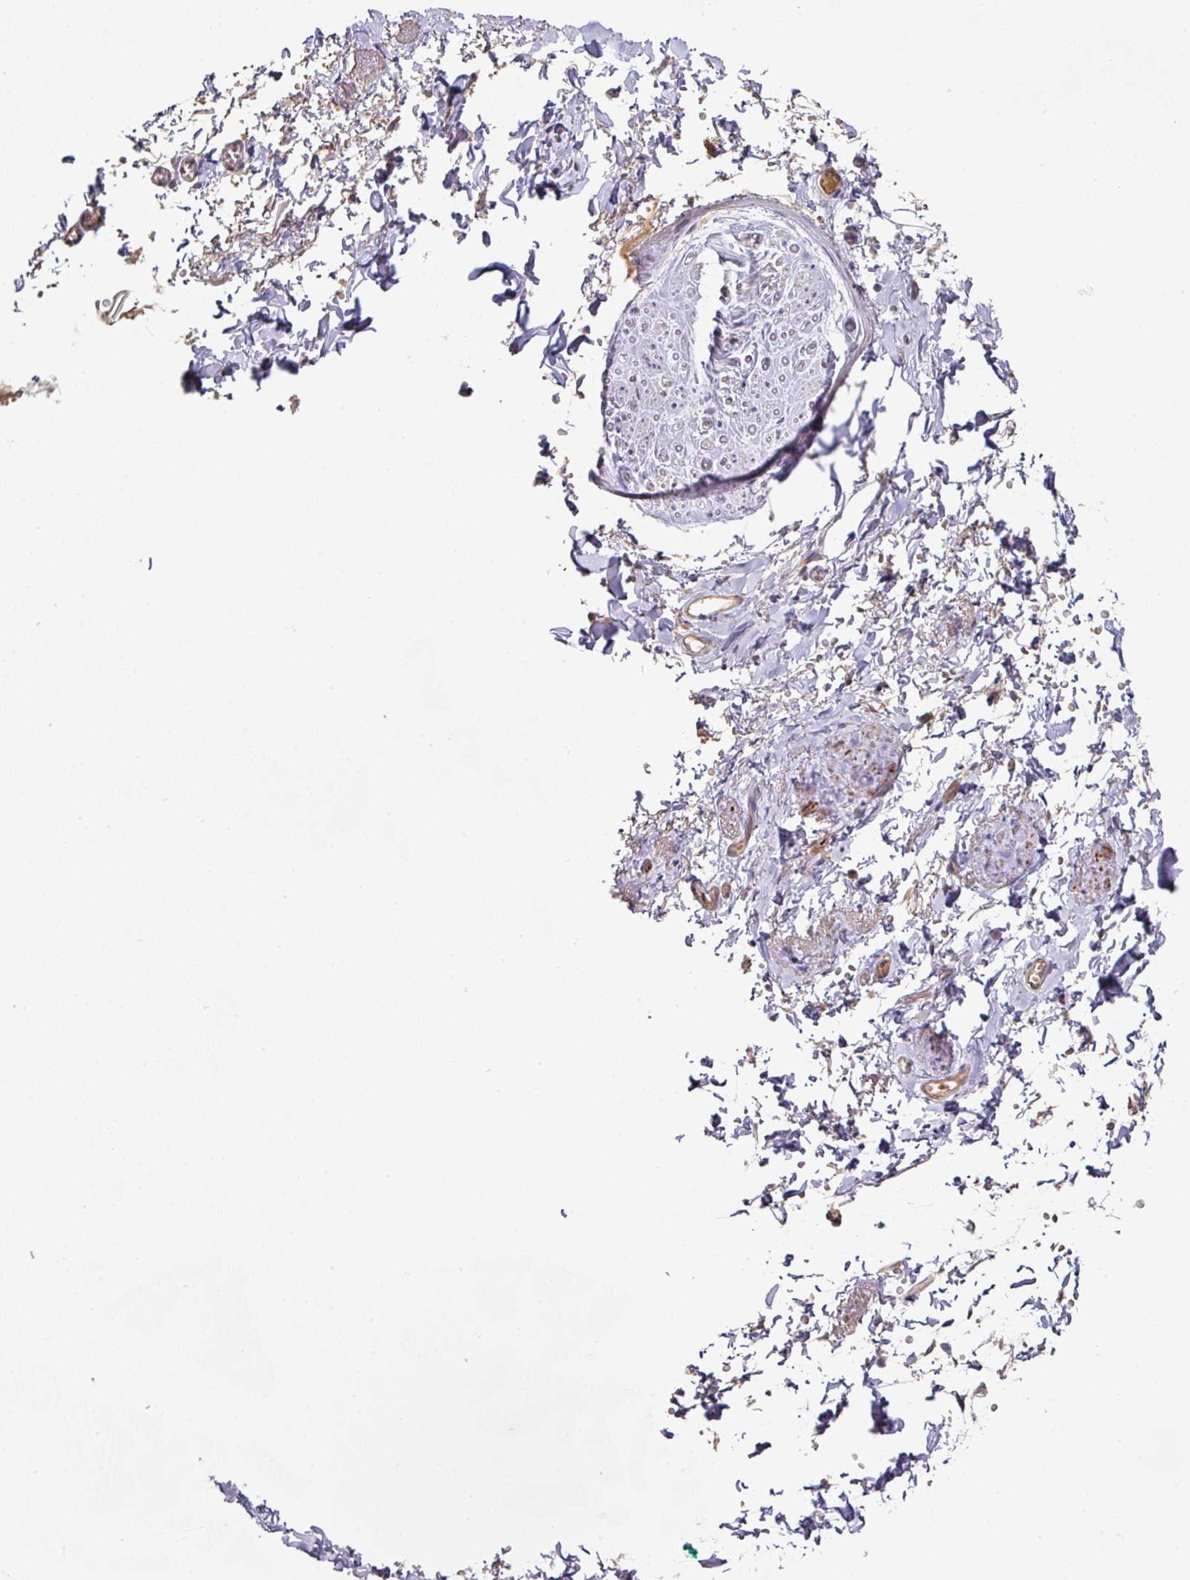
{"staining": {"intensity": "negative", "quantity": "none", "location": "none"}, "tissue": "adipose tissue", "cell_type": "Adipocytes", "image_type": "normal", "snomed": [{"axis": "morphology", "description": "Normal tissue, NOS"}, {"axis": "topography", "description": "Vulva"}, {"axis": "topography", "description": "Vagina"}, {"axis": "topography", "description": "Peripheral nerve tissue"}], "caption": "IHC photomicrograph of unremarkable adipose tissue stained for a protein (brown), which demonstrates no staining in adipocytes. (DAB (3,3'-diaminobenzidine) immunohistochemistry (IHC), high magnification).", "gene": "TARM1", "patient": {"sex": "female", "age": 66}}